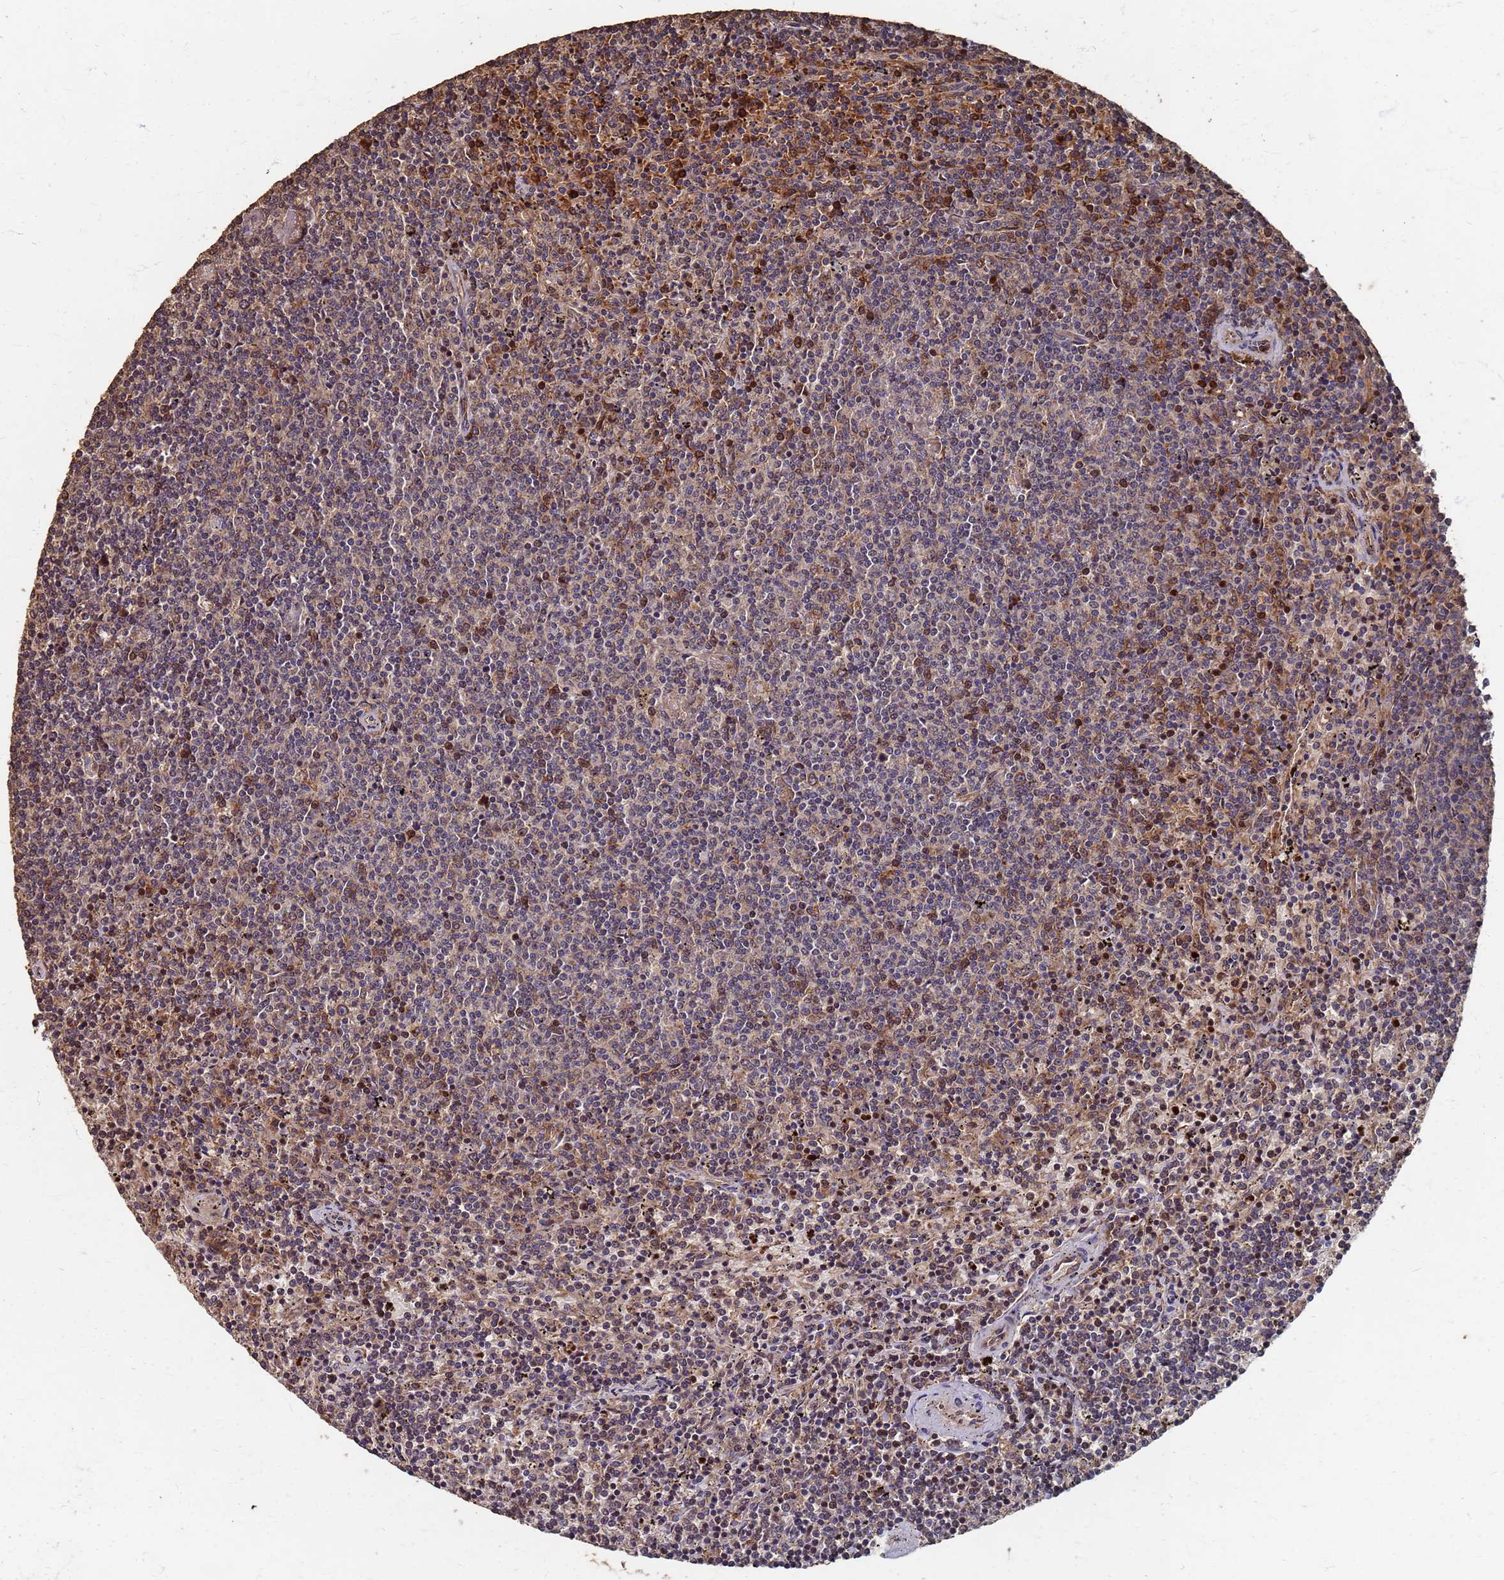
{"staining": {"intensity": "weak", "quantity": "25%-75%", "location": "cytoplasmic/membranous"}, "tissue": "lymphoma", "cell_type": "Tumor cells", "image_type": "cancer", "snomed": [{"axis": "morphology", "description": "Malignant lymphoma, non-Hodgkin's type, Low grade"}, {"axis": "topography", "description": "Spleen"}], "caption": "The micrograph demonstrates a brown stain indicating the presence of a protein in the cytoplasmic/membranous of tumor cells in malignant lymphoma, non-Hodgkin's type (low-grade).", "gene": "DPH5", "patient": {"sex": "female", "age": 50}}